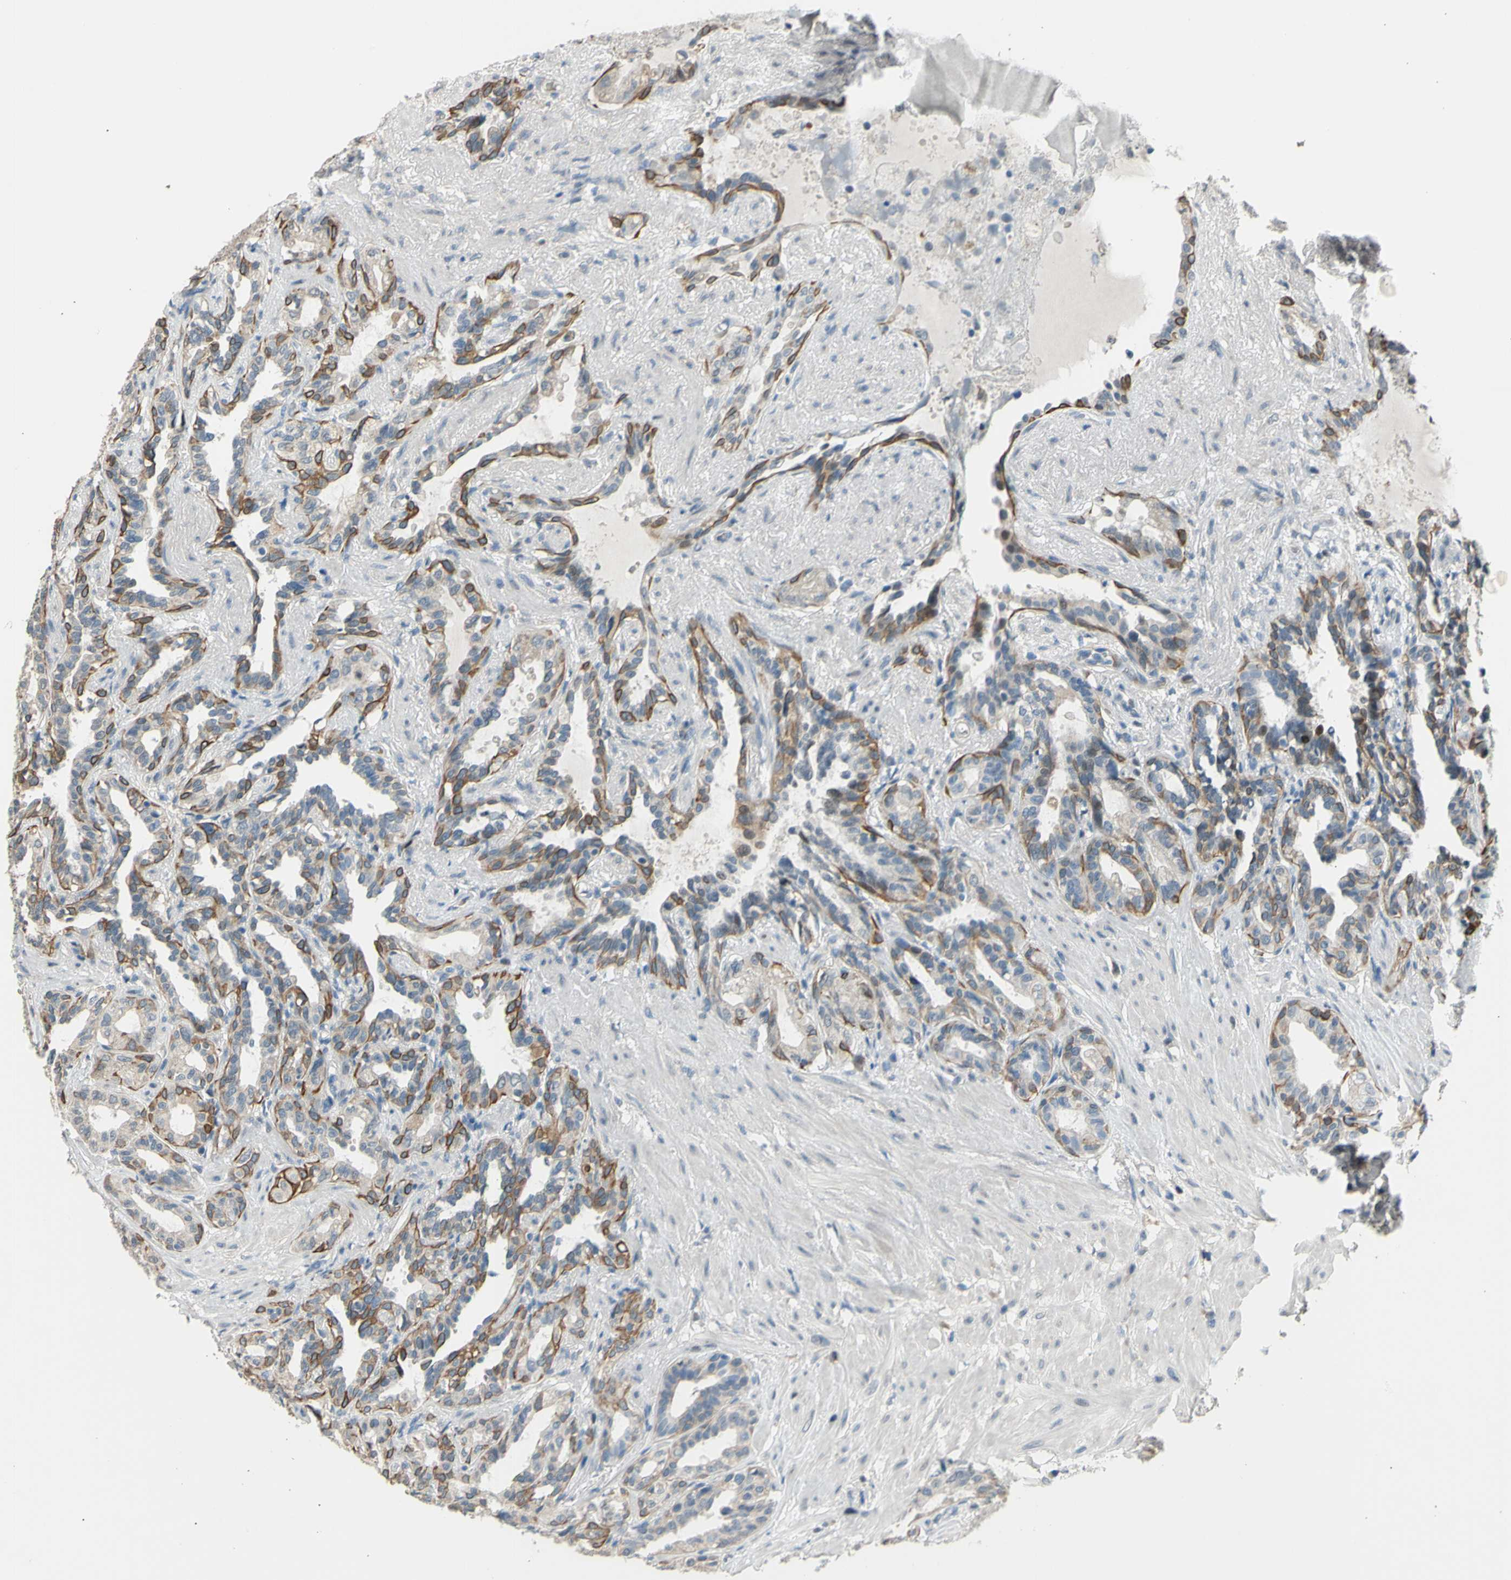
{"staining": {"intensity": "moderate", "quantity": "<25%", "location": "cytoplasmic/membranous"}, "tissue": "seminal vesicle", "cell_type": "Glandular cells", "image_type": "normal", "snomed": [{"axis": "morphology", "description": "Normal tissue, NOS"}, {"axis": "topography", "description": "Seminal veicle"}], "caption": "Immunohistochemical staining of benign seminal vesicle demonstrates <25% levels of moderate cytoplasmic/membranous protein staining in about <25% of glandular cells.", "gene": "ZNF184", "patient": {"sex": "male", "age": 61}}